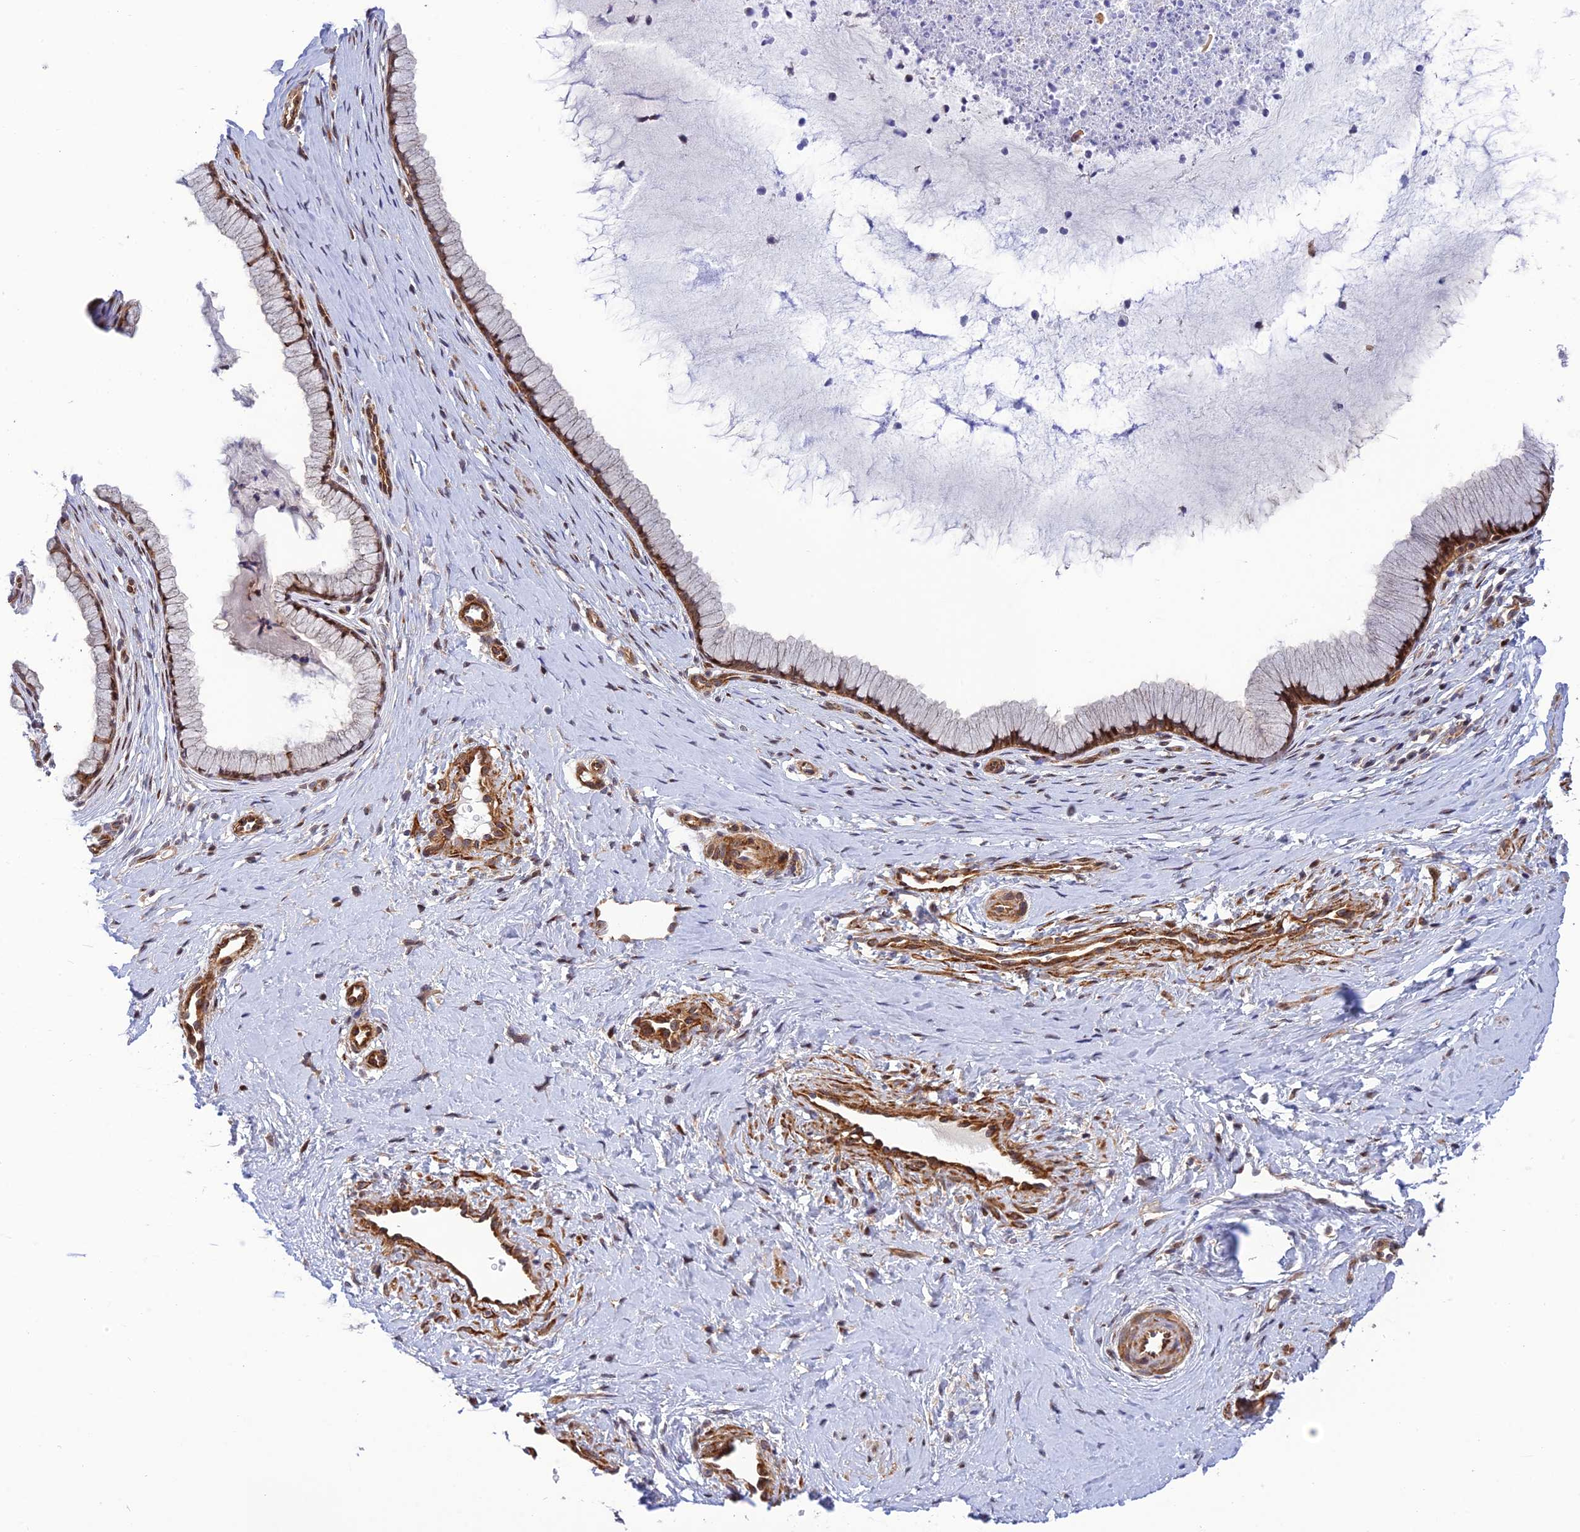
{"staining": {"intensity": "moderate", "quantity": ">75%", "location": "cytoplasmic/membranous,nuclear"}, "tissue": "cervix", "cell_type": "Glandular cells", "image_type": "normal", "snomed": [{"axis": "morphology", "description": "Normal tissue, NOS"}, {"axis": "topography", "description": "Cervix"}], "caption": "Cervix stained with immunohistochemistry displays moderate cytoplasmic/membranous,nuclear positivity in approximately >75% of glandular cells. The staining is performed using DAB (3,3'-diaminobenzidine) brown chromogen to label protein expression. The nuclei are counter-stained blue using hematoxylin.", "gene": "ZNF584", "patient": {"sex": "female", "age": 36}}